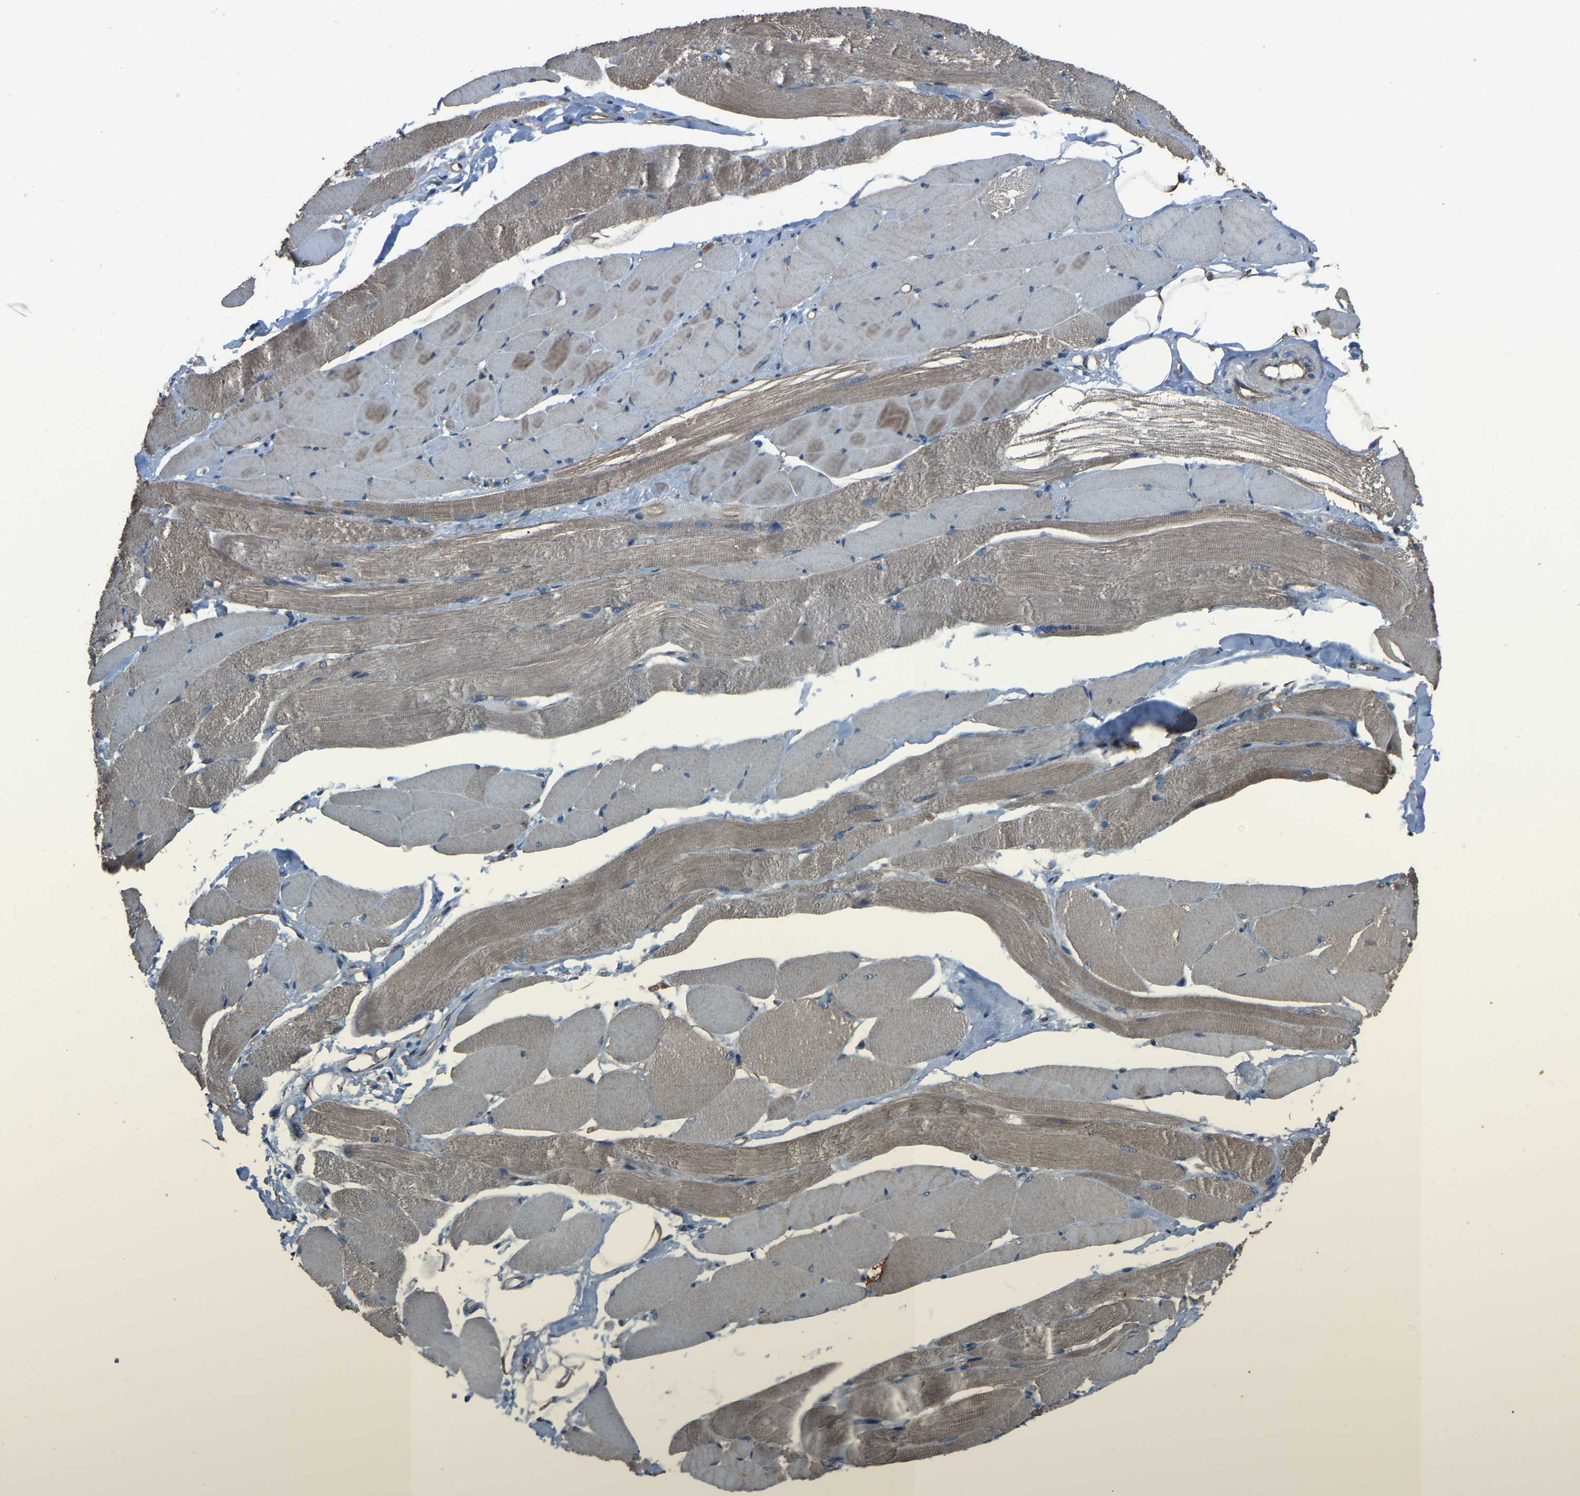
{"staining": {"intensity": "weak", "quantity": ">75%", "location": "cytoplasmic/membranous"}, "tissue": "skeletal muscle", "cell_type": "Myocytes", "image_type": "normal", "snomed": [{"axis": "morphology", "description": "Normal tissue, NOS"}, {"axis": "topography", "description": "Skeletal muscle"}, {"axis": "topography", "description": "Peripheral nerve tissue"}], "caption": "A brown stain labels weak cytoplasmic/membranous positivity of a protein in myocytes of benign human skeletal muscle. The staining was performed using DAB, with brown indicating positive protein expression. Nuclei are stained blue with hematoxylin.", "gene": "SLC4A2", "patient": {"sex": "female", "age": 84}}